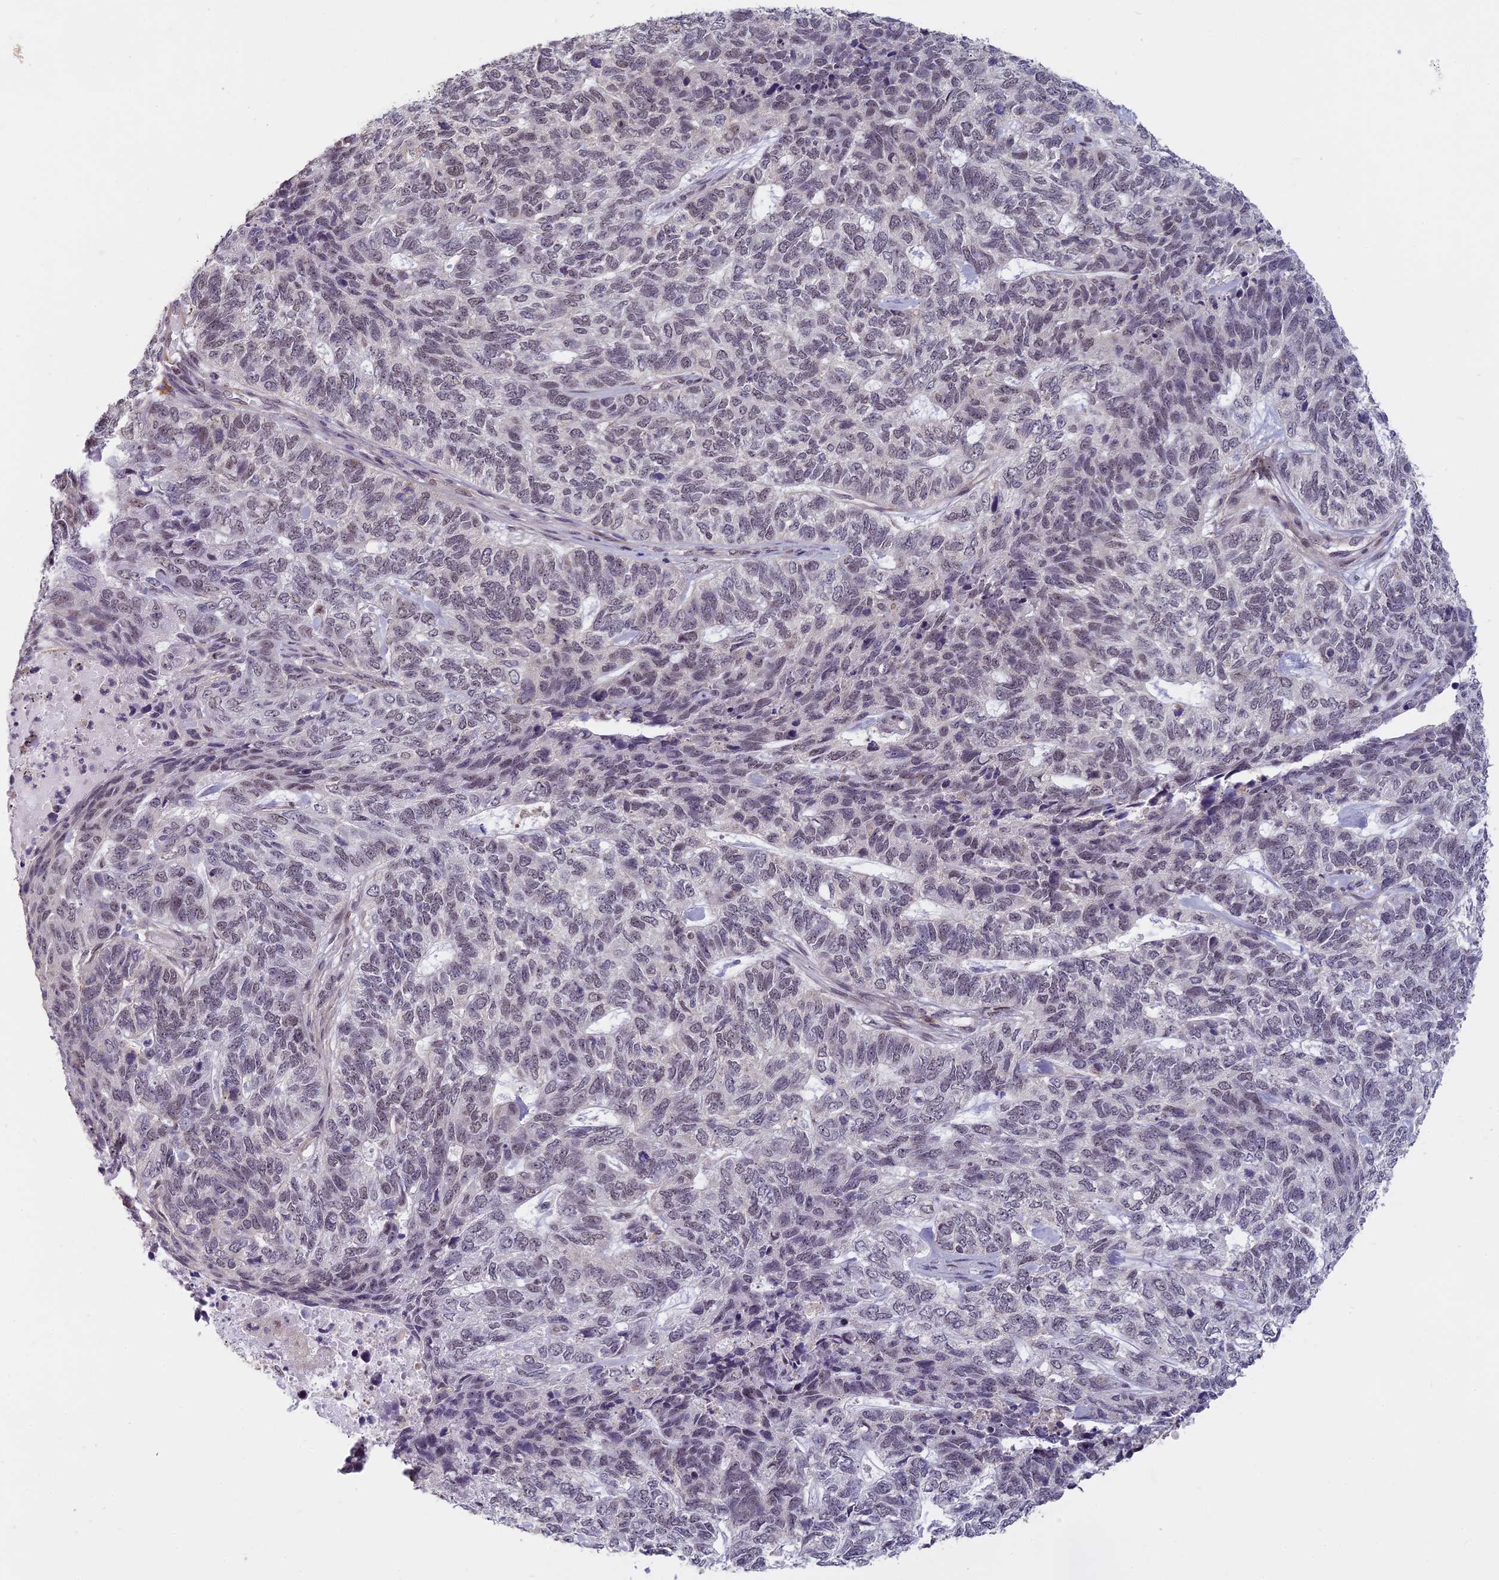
{"staining": {"intensity": "negative", "quantity": "none", "location": "none"}, "tissue": "skin cancer", "cell_type": "Tumor cells", "image_type": "cancer", "snomed": [{"axis": "morphology", "description": "Basal cell carcinoma"}, {"axis": "topography", "description": "Skin"}], "caption": "A photomicrograph of skin cancer (basal cell carcinoma) stained for a protein demonstrates no brown staining in tumor cells.", "gene": "MORF4L1", "patient": {"sex": "female", "age": 65}}